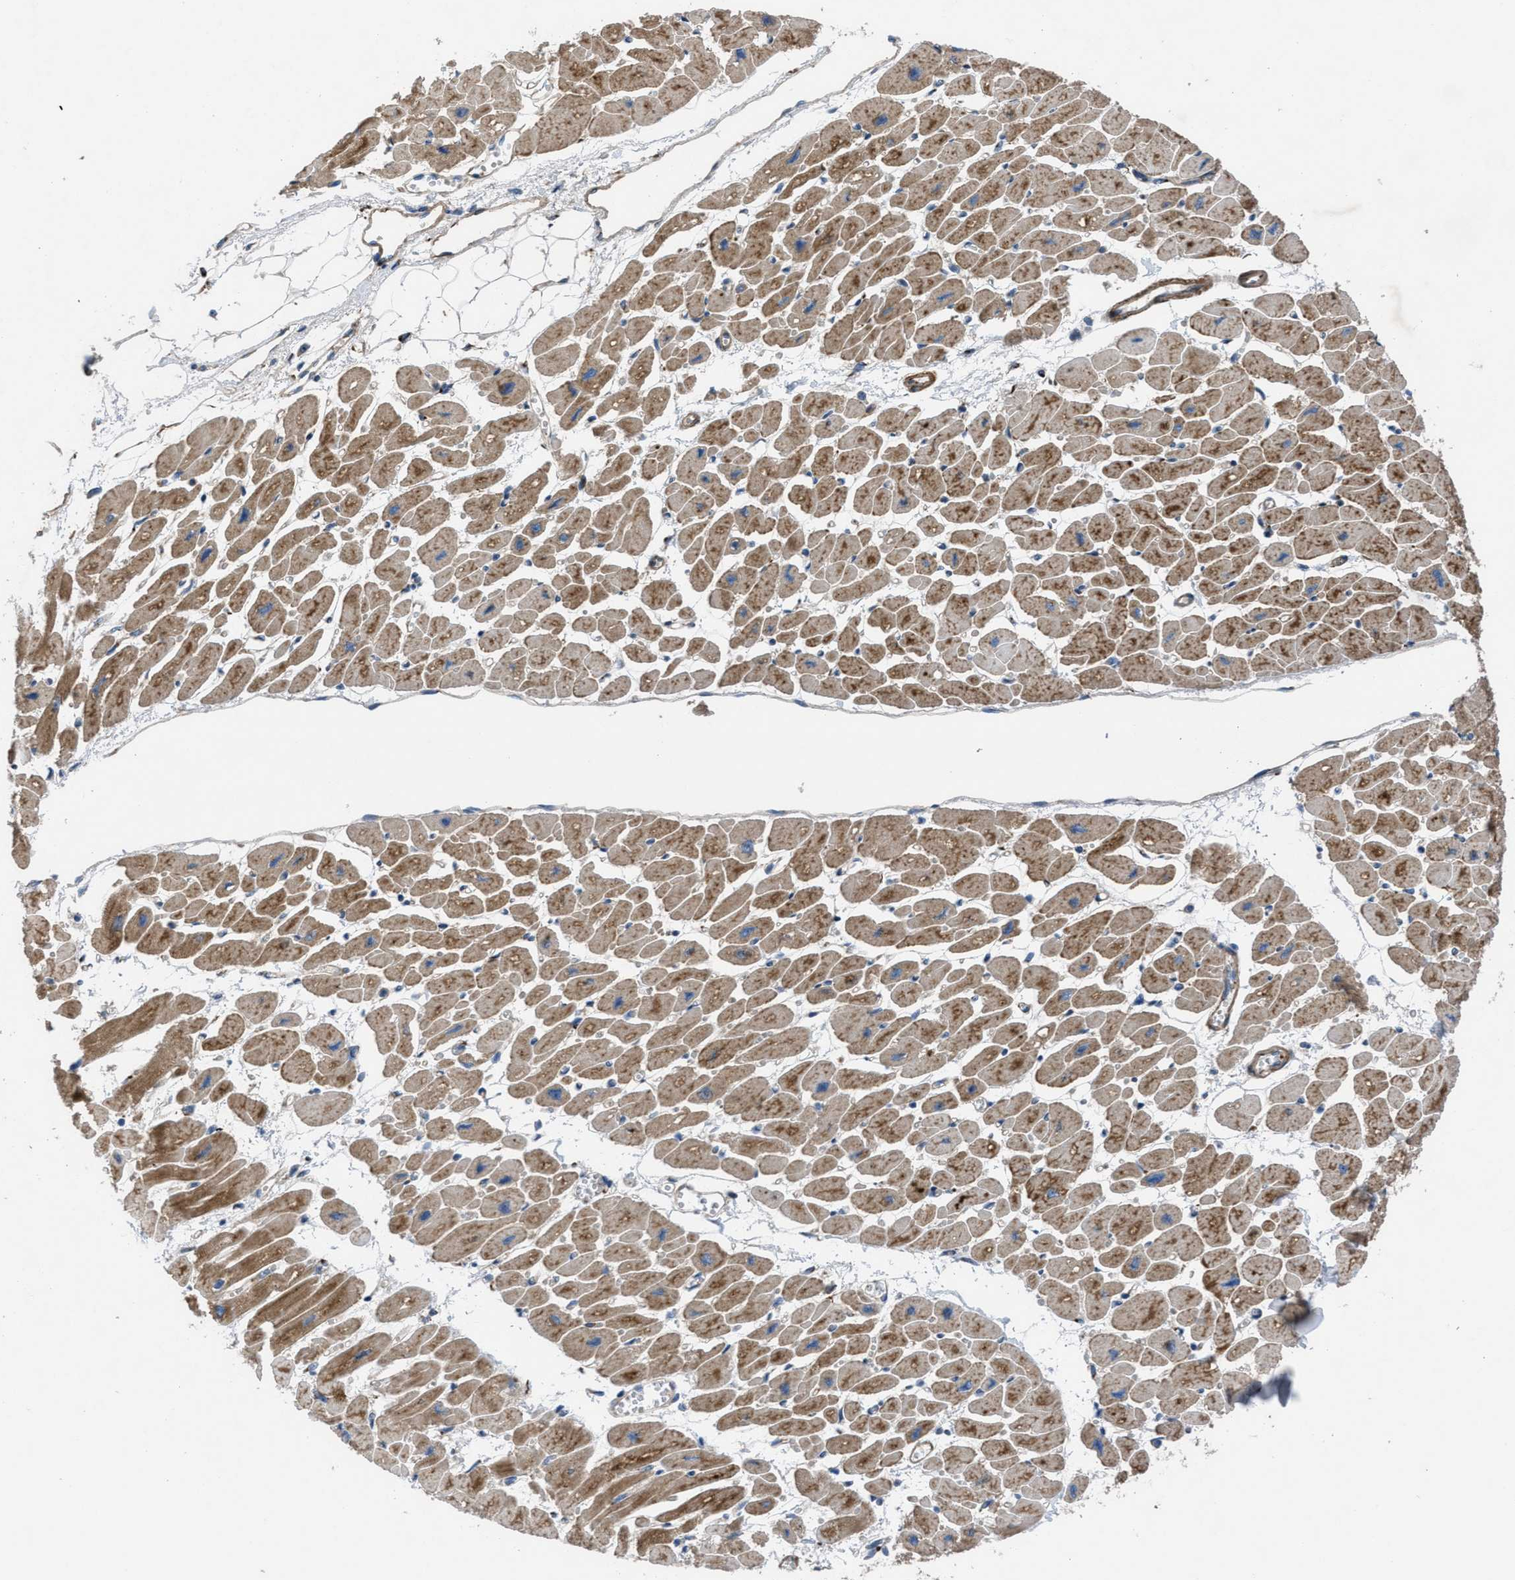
{"staining": {"intensity": "moderate", "quantity": ">75%", "location": "cytoplasmic/membranous"}, "tissue": "heart muscle", "cell_type": "Cardiomyocytes", "image_type": "normal", "snomed": [{"axis": "morphology", "description": "Normal tissue, NOS"}, {"axis": "topography", "description": "Heart"}], "caption": "Immunohistochemistry histopathology image of benign heart muscle: human heart muscle stained using immunohistochemistry (IHC) displays medium levels of moderate protein expression localized specifically in the cytoplasmic/membranous of cardiomyocytes, appearing as a cytoplasmic/membranous brown color.", "gene": "SLC6A9", "patient": {"sex": "female", "age": 54}}